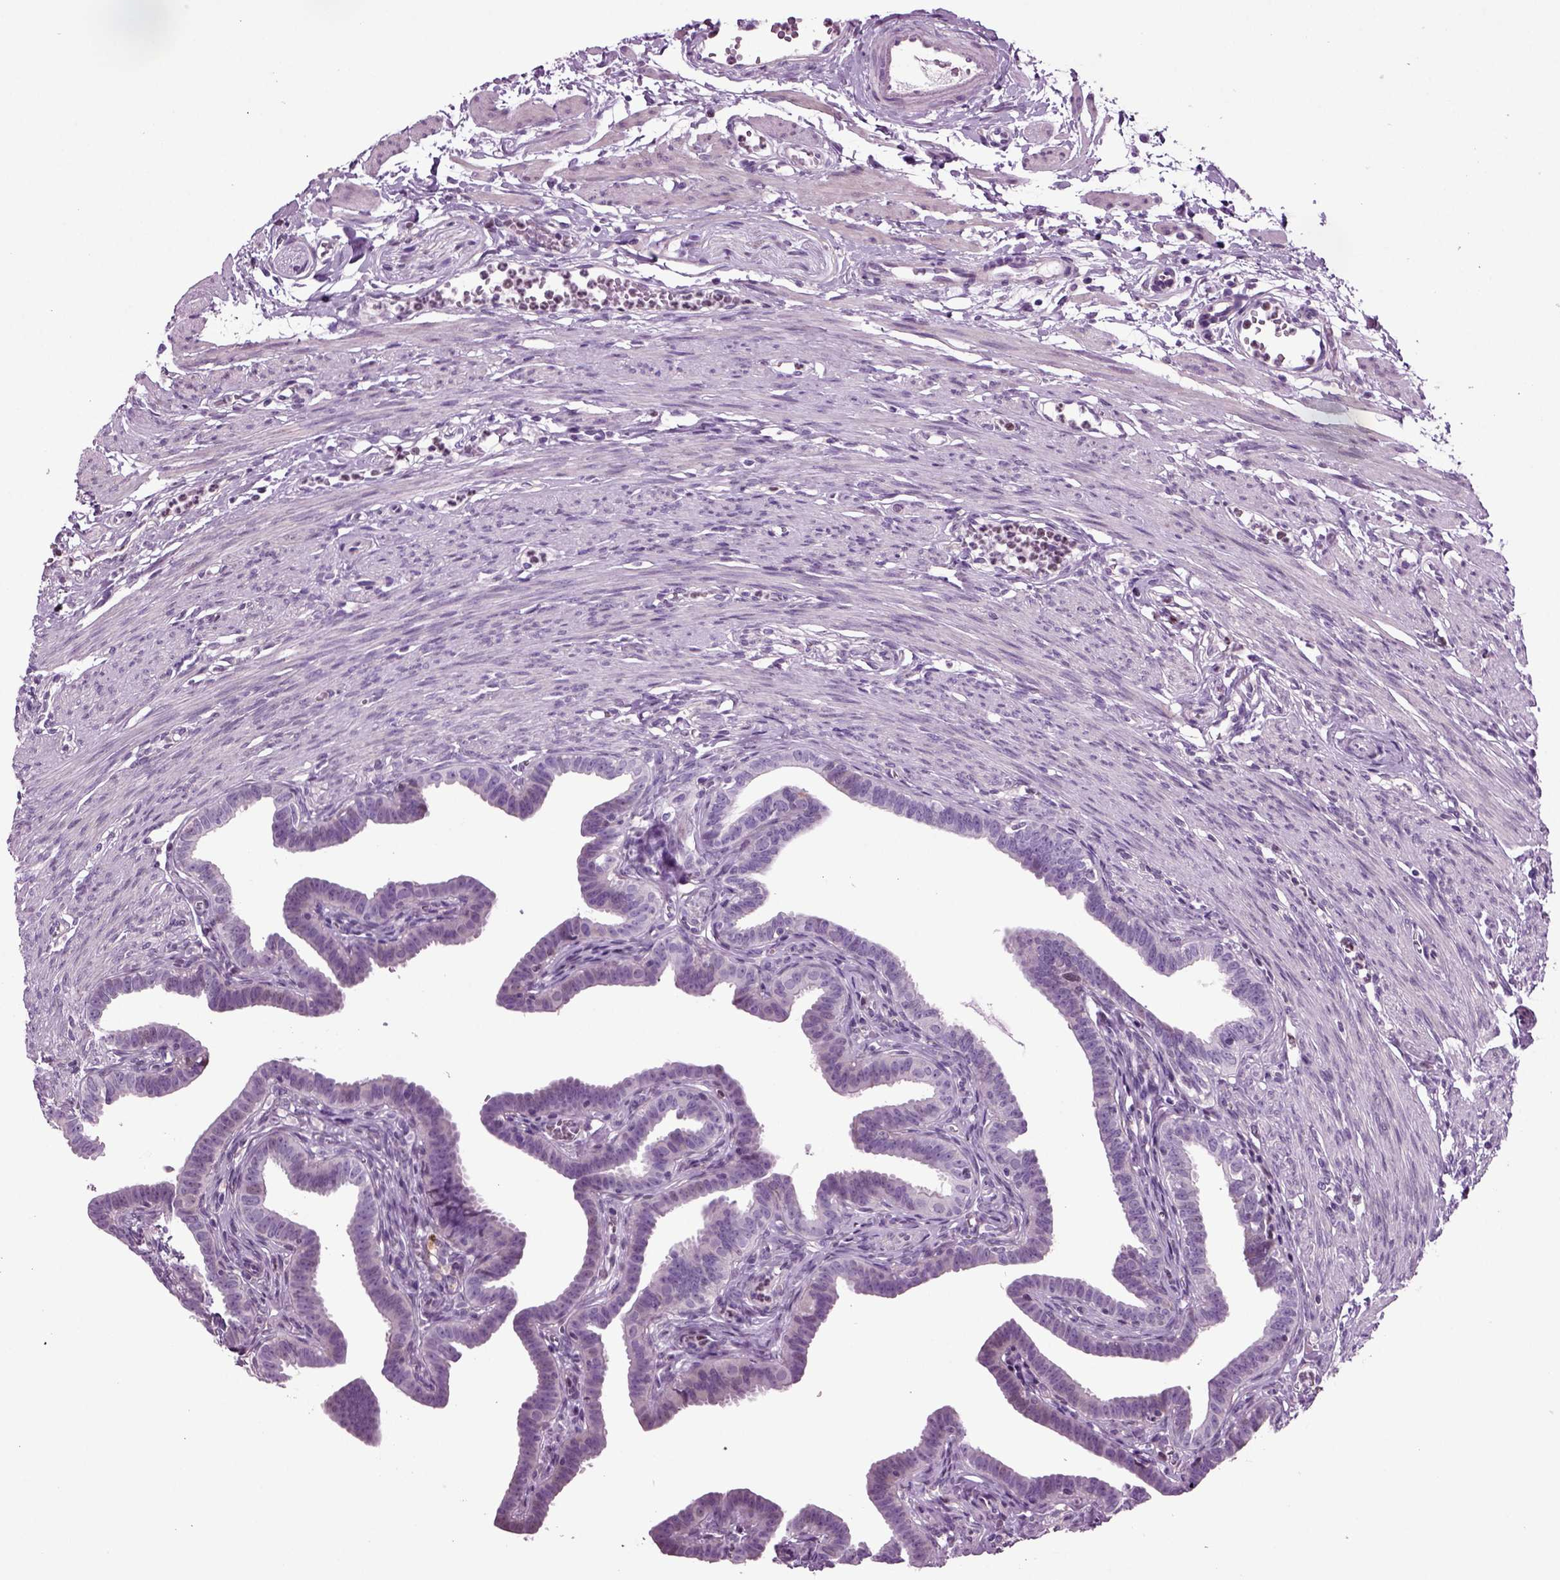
{"staining": {"intensity": "negative", "quantity": "none", "location": "none"}, "tissue": "fallopian tube", "cell_type": "Glandular cells", "image_type": "normal", "snomed": [{"axis": "morphology", "description": "Normal tissue, NOS"}, {"axis": "topography", "description": "Fallopian tube"}, {"axis": "topography", "description": "Ovary"}], "caption": "This is an immunohistochemistry photomicrograph of unremarkable human fallopian tube. There is no staining in glandular cells.", "gene": "ARID3A", "patient": {"sex": "female", "age": 33}}